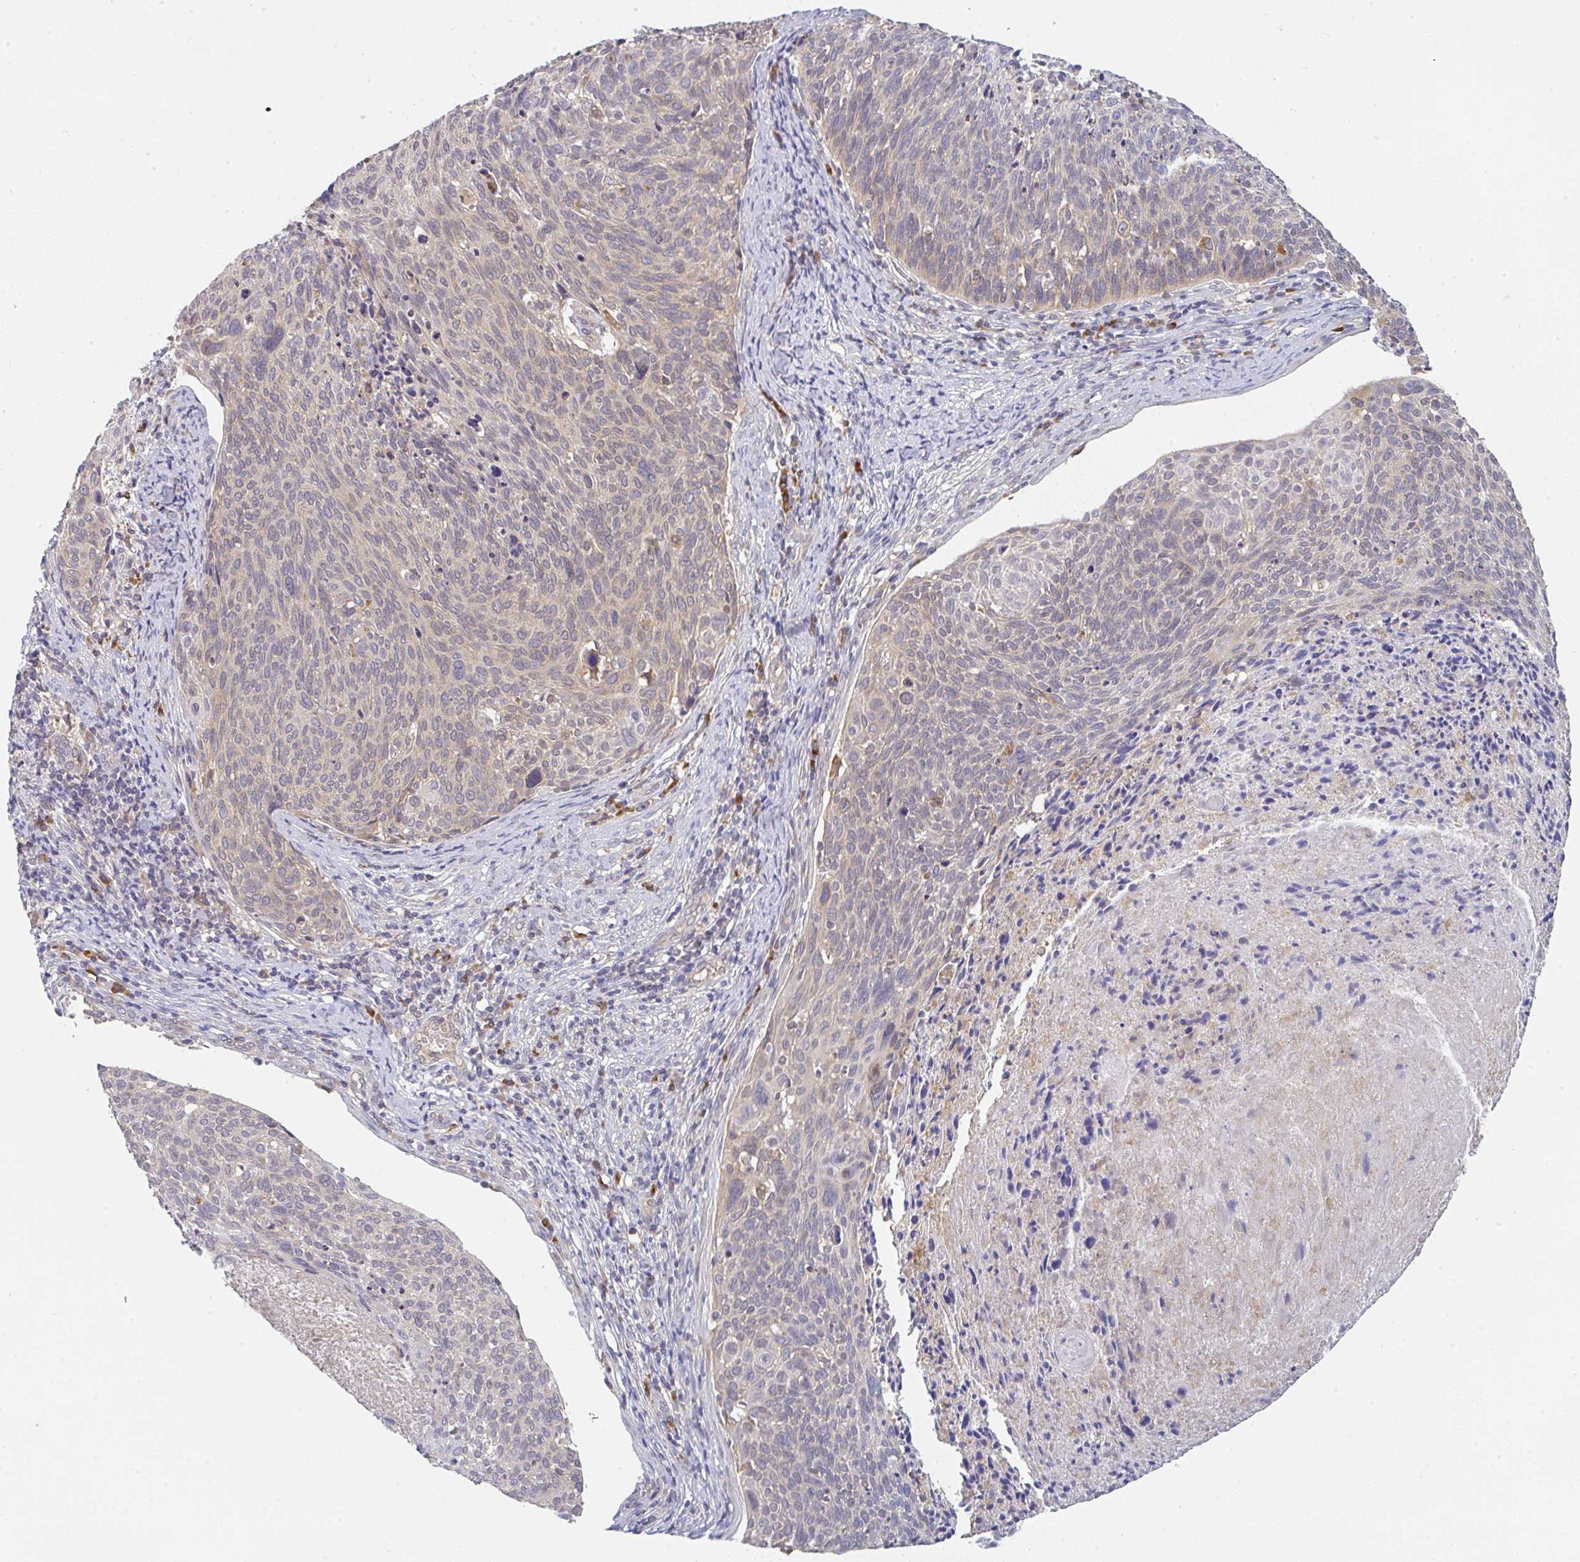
{"staining": {"intensity": "weak", "quantity": "25%-75%", "location": "cytoplasmic/membranous"}, "tissue": "cervical cancer", "cell_type": "Tumor cells", "image_type": "cancer", "snomed": [{"axis": "morphology", "description": "Squamous cell carcinoma, NOS"}, {"axis": "topography", "description": "Cervix"}], "caption": "This is a micrograph of immunohistochemistry (IHC) staining of cervical cancer, which shows weak positivity in the cytoplasmic/membranous of tumor cells.", "gene": "DERL2", "patient": {"sex": "female", "age": 49}}